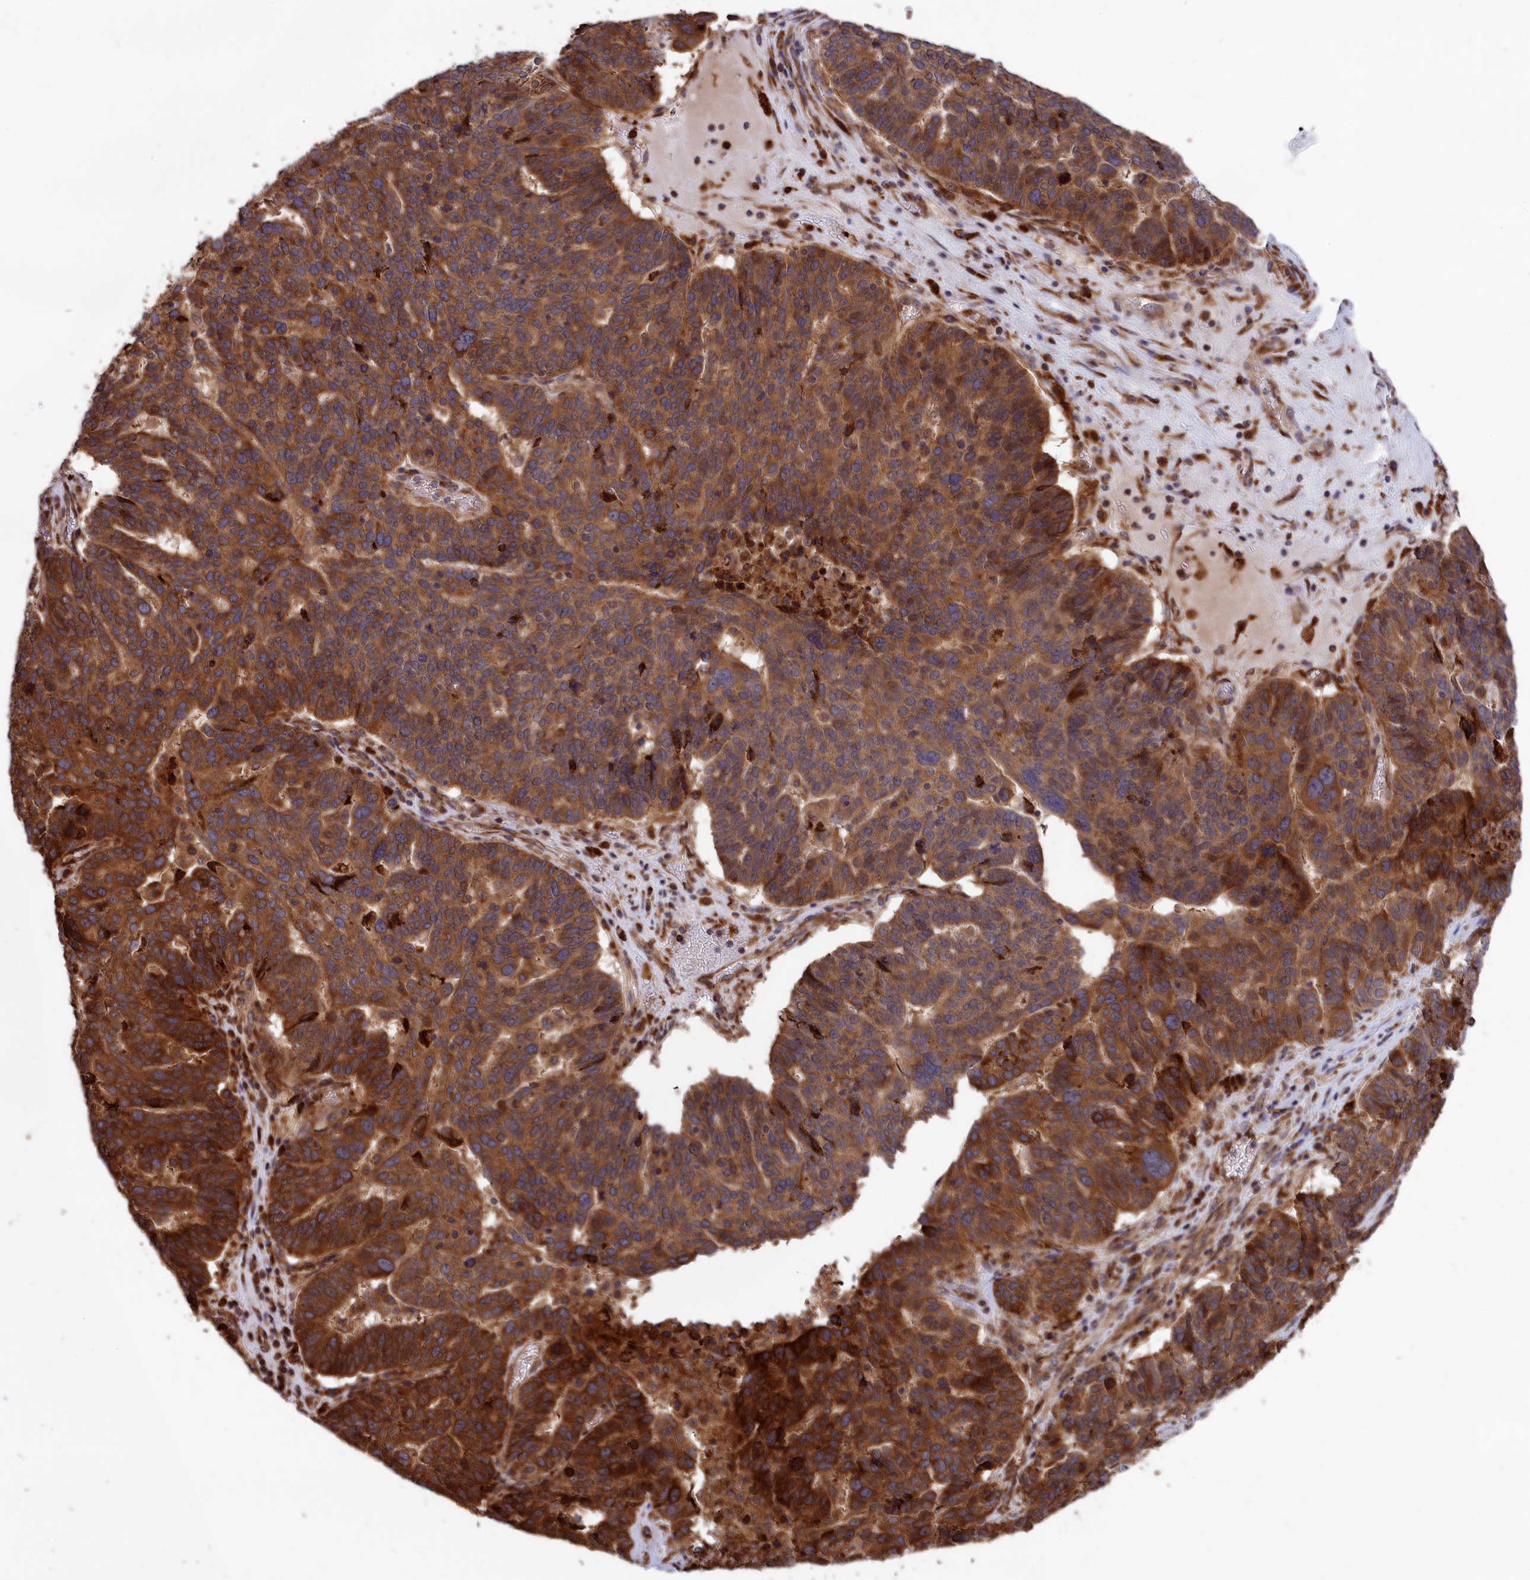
{"staining": {"intensity": "strong", "quantity": ">75%", "location": "cytoplasmic/membranous"}, "tissue": "ovarian cancer", "cell_type": "Tumor cells", "image_type": "cancer", "snomed": [{"axis": "morphology", "description": "Cystadenocarcinoma, serous, NOS"}, {"axis": "topography", "description": "Ovary"}], "caption": "Protein staining of serous cystadenocarcinoma (ovarian) tissue exhibits strong cytoplasmic/membranous staining in about >75% of tumor cells.", "gene": "PLA2G4C", "patient": {"sex": "female", "age": 59}}